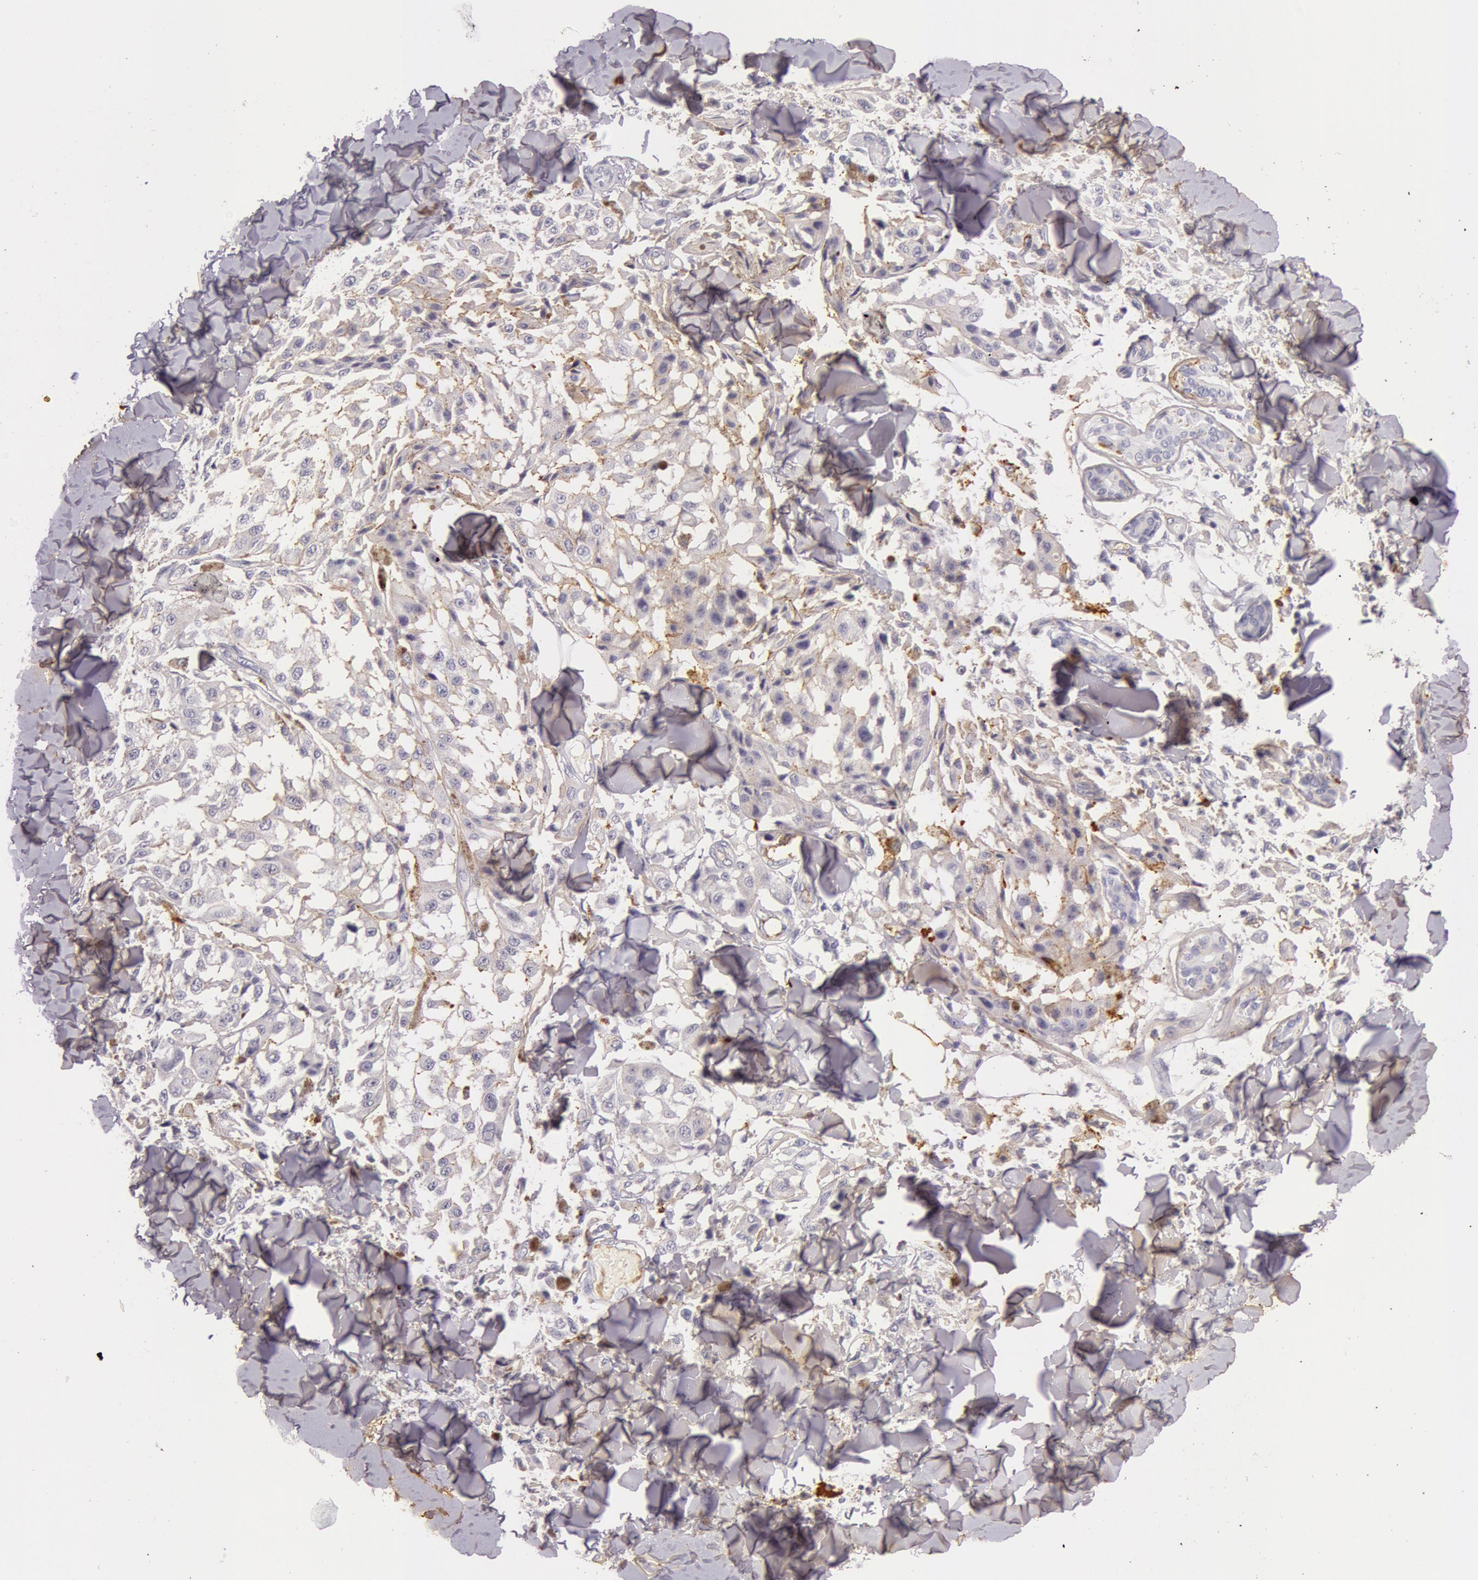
{"staining": {"intensity": "moderate", "quantity": "<25%", "location": "cytoplasmic/membranous"}, "tissue": "melanoma", "cell_type": "Tumor cells", "image_type": "cancer", "snomed": [{"axis": "morphology", "description": "Malignant melanoma, NOS"}, {"axis": "topography", "description": "Skin"}], "caption": "Protein staining of melanoma tissue reveals moderate cytoplasmic/membranous positivity in about <25% of tumor cells. Using DAB (brown) and hematoxylin (blue) stains, captured at high magnification using brightfield microscopy.", "gene": "C4BPA", "patient": {"sex": "female", "age": 64}}